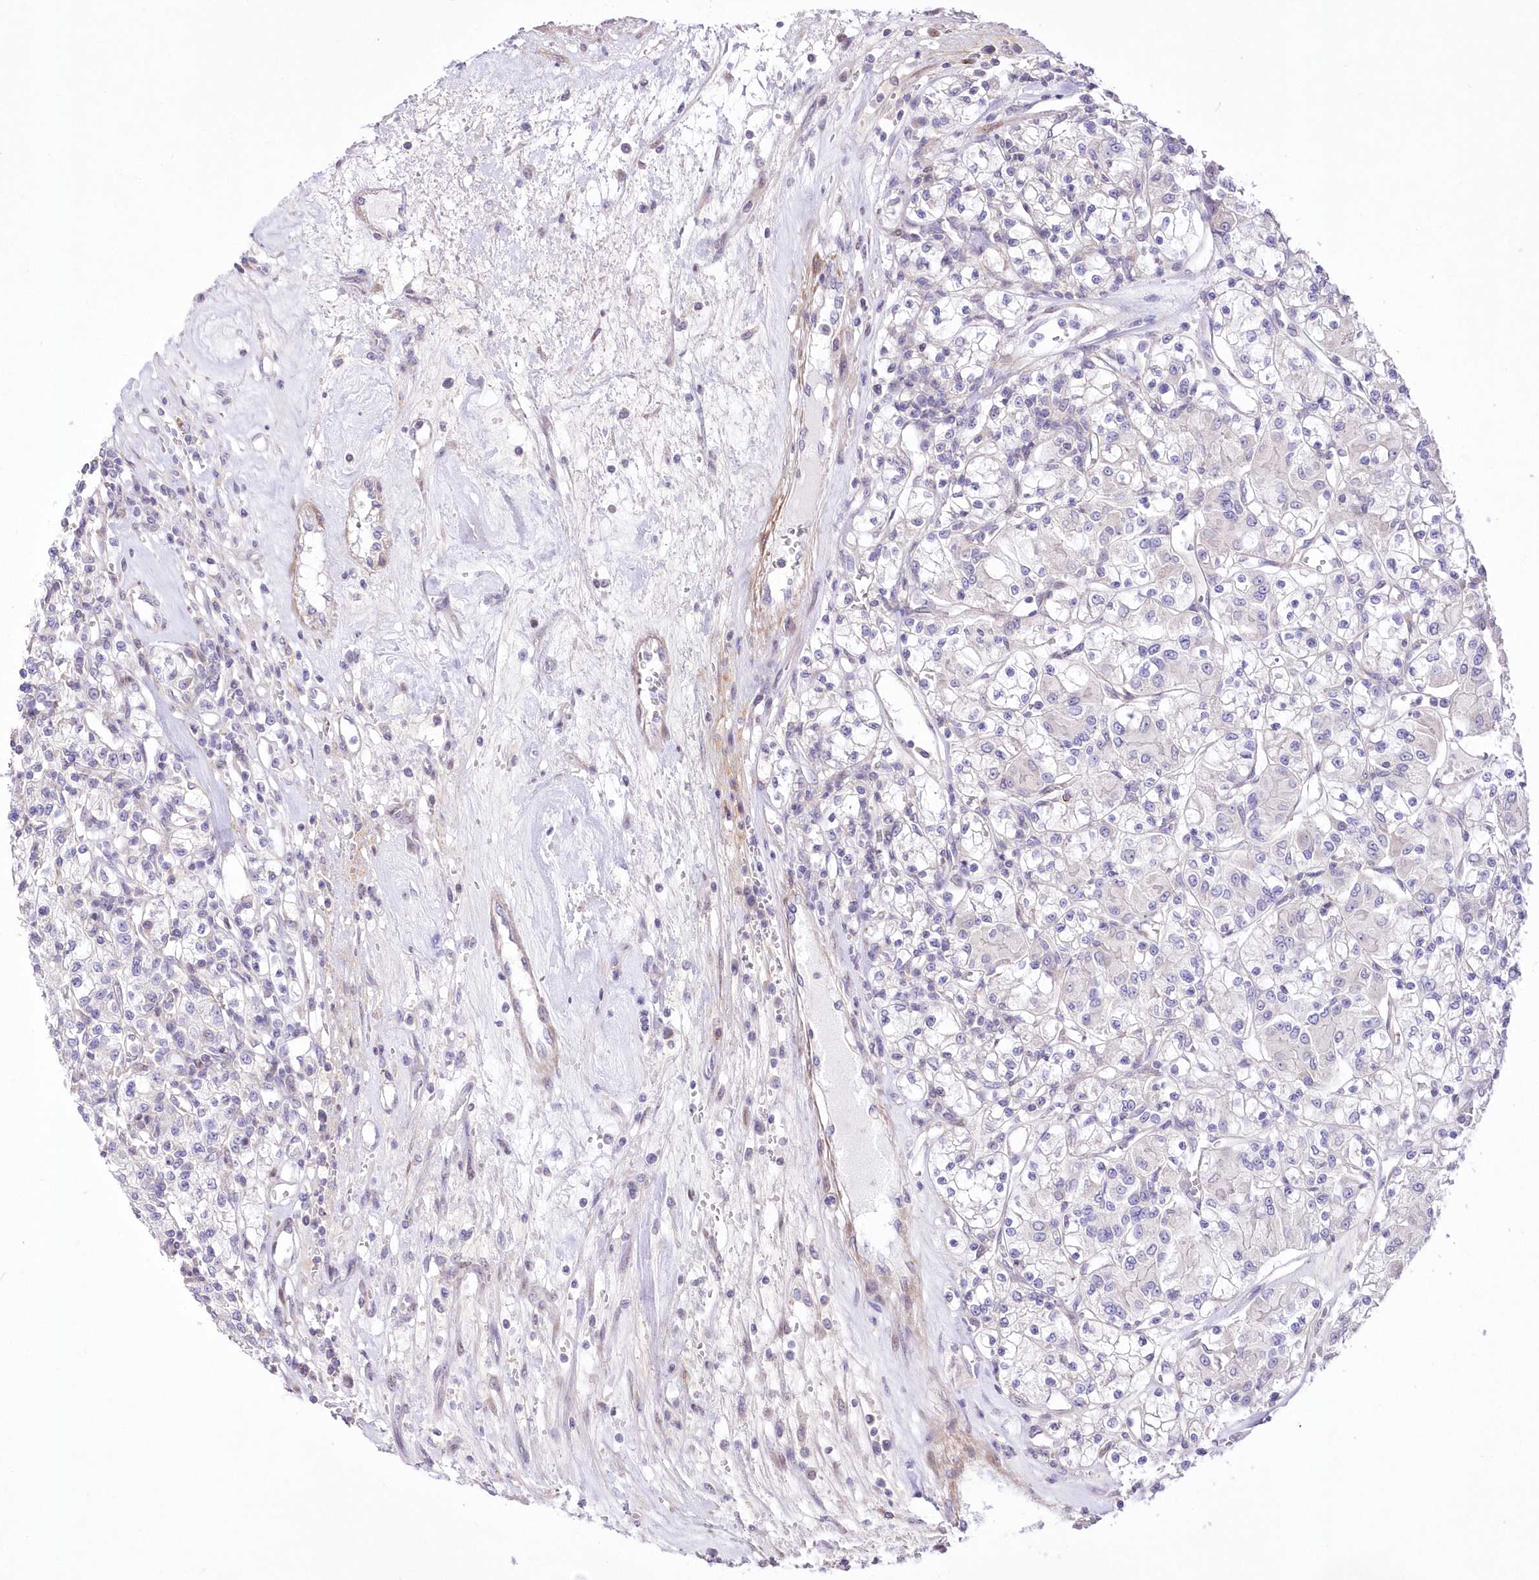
{"staining": {"intensity": "negative", "quantity": "none", "location": "none"}, "tissue": "renal cancer", "cell_type": "Tumor cells", "image_type": "cancer", "snomed": [{"axis": "morphology", "description": "Adenocarcinoma, NOS"}, {"axis": "topography", "description": "Kidney"}], "caption": "A micrograph of human renal cancer is negative for staining in tumor cells.", "gene": "FAM241B", "patient": {"sex": "female", "age": 59}}